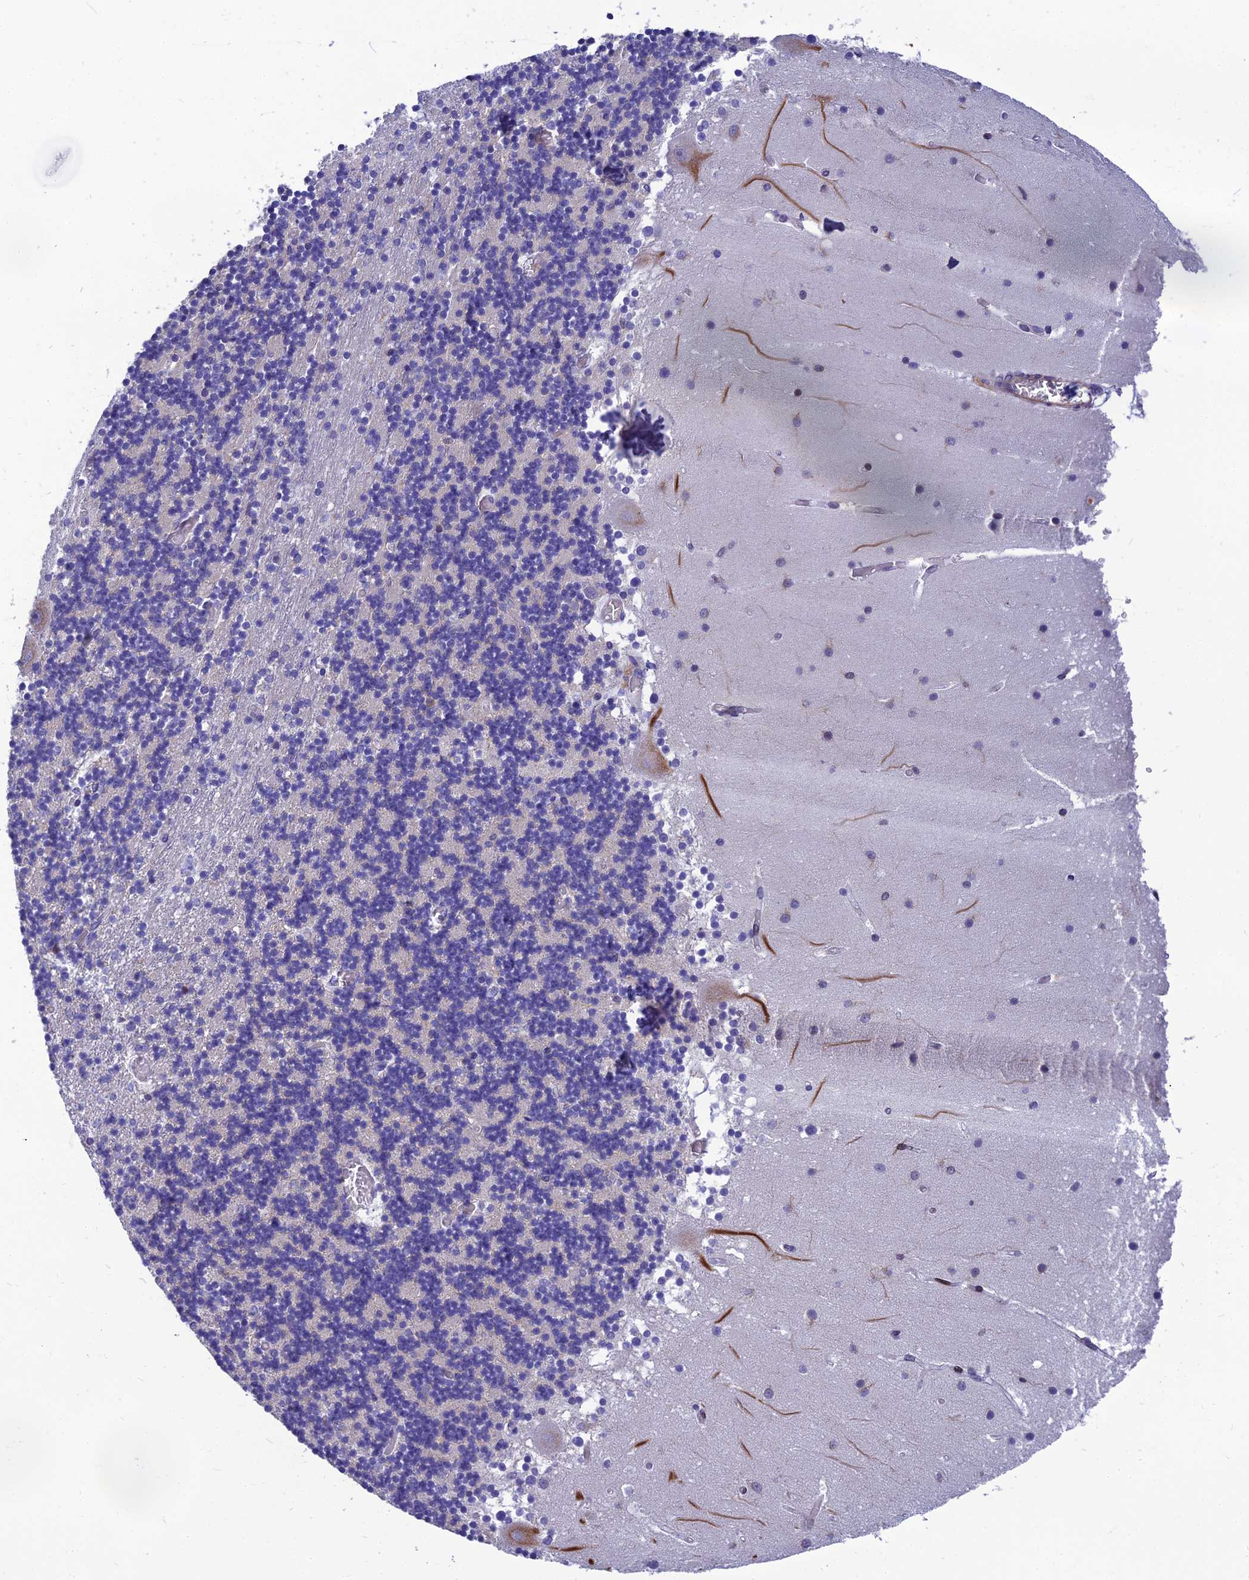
{"staining": {"intensity": "negative", "quantity": "none", "location": "none"}, "tissue": "cerebellum", "cell_type": "Cells in granular layer", "image_type": "normal", "snomed": [{"axis": "morphology", "description": "Normal tissue, NOS"}, {"axis": "topography", "description": "Cerebellum"}], "caption": "Micrograph shows no significant protein positivity in cells in granular layer of normal cerebellum.", "gene": "PPP1R18", "patient": {"sex": "female", "age": 28}}